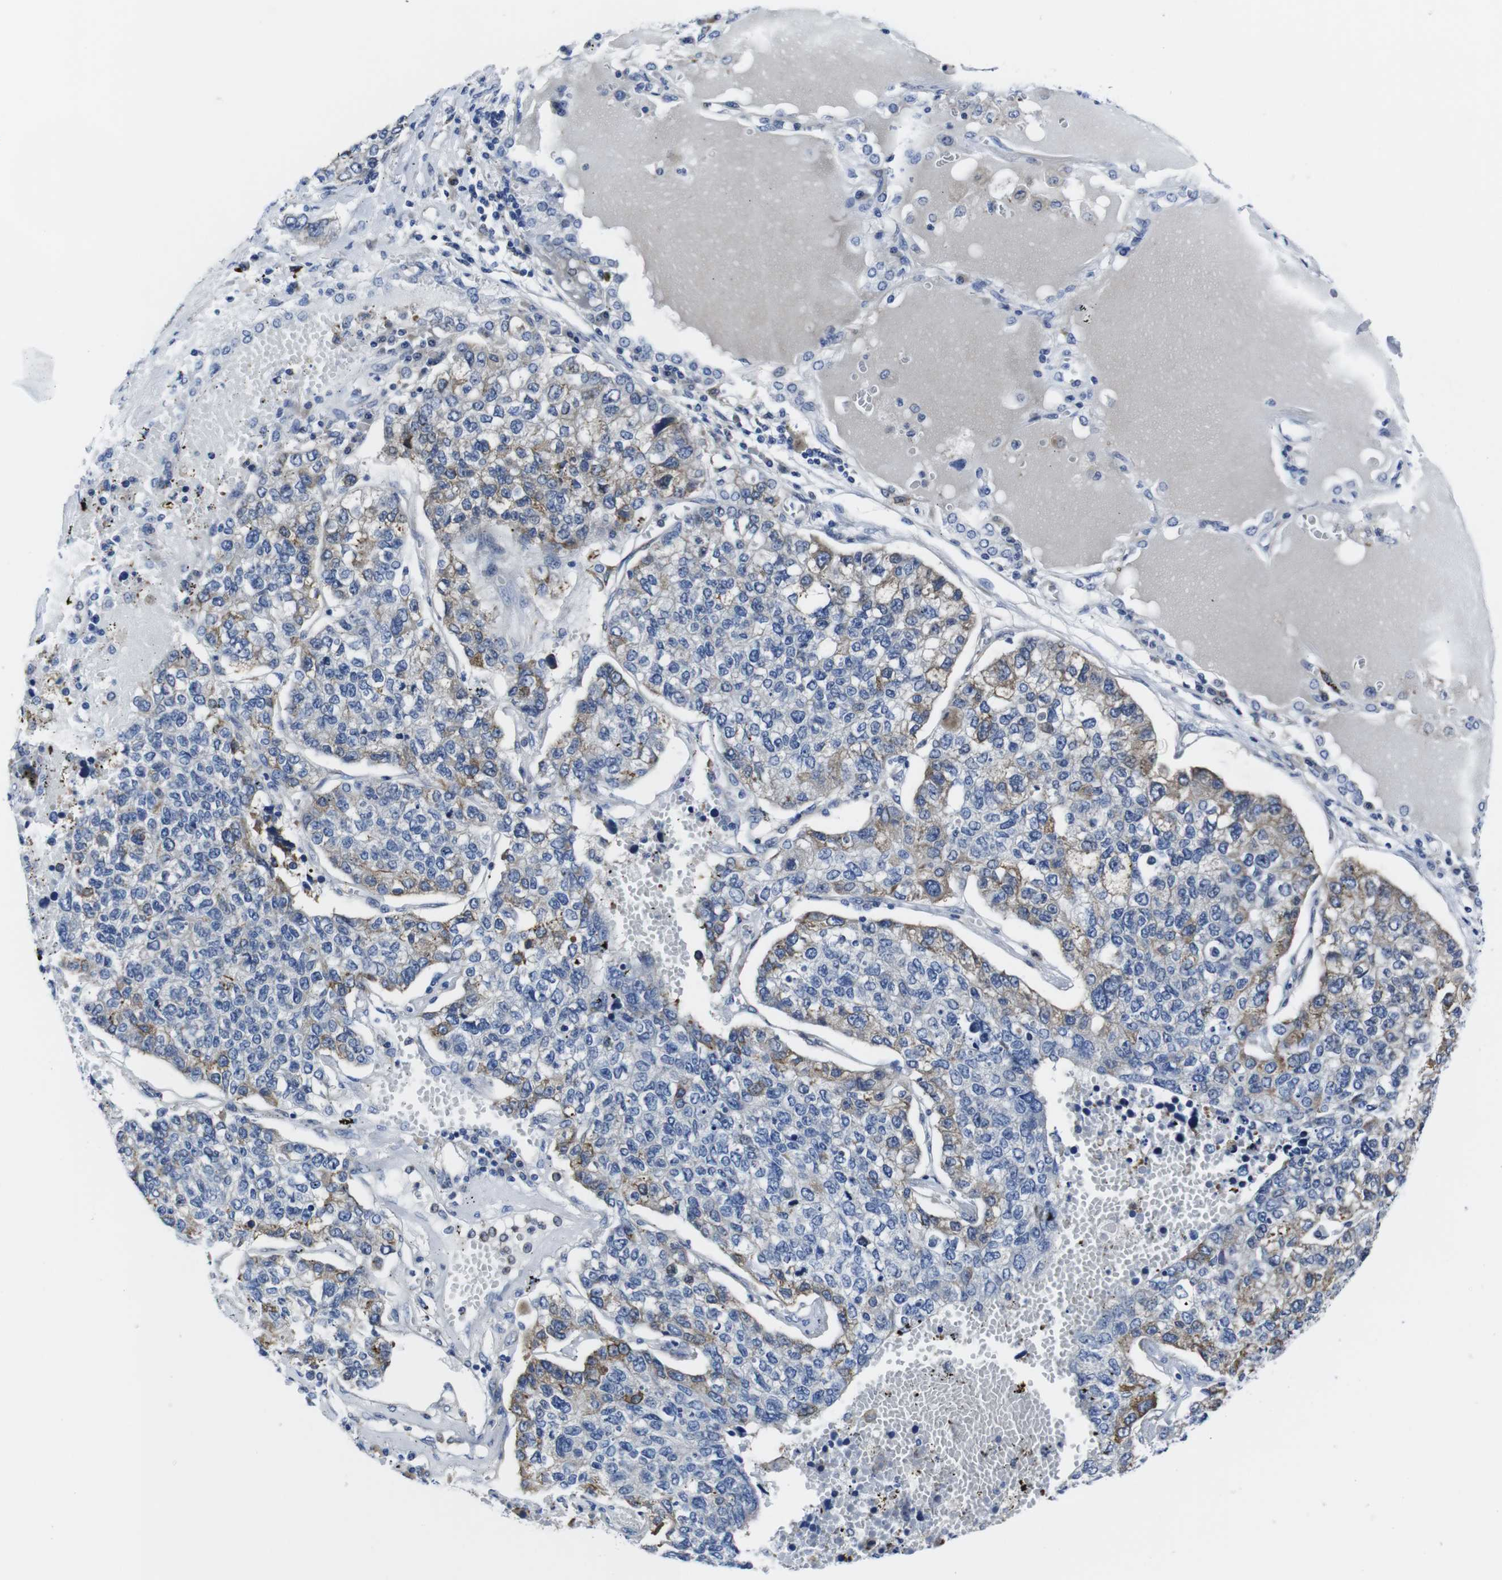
{"staining": {"intensity": "weak", "quantity": "<25%", "location": "cytoplasmic/membranous"}, "tissue": "lung cancer", "cell_type": "Tumor cells", "image_type": "cancer", "snomed": [{"axis": "morphology", "description": "Adenocarcinoma, NOS"}, {"axis": "topography", "description": "Lung"}], "caption": "Immunohistochemical staining of lung cancer shows no significant expression in tumor cells.", "gene": "EIF4A1", "patient": {"sex": "male", "age": 49}}